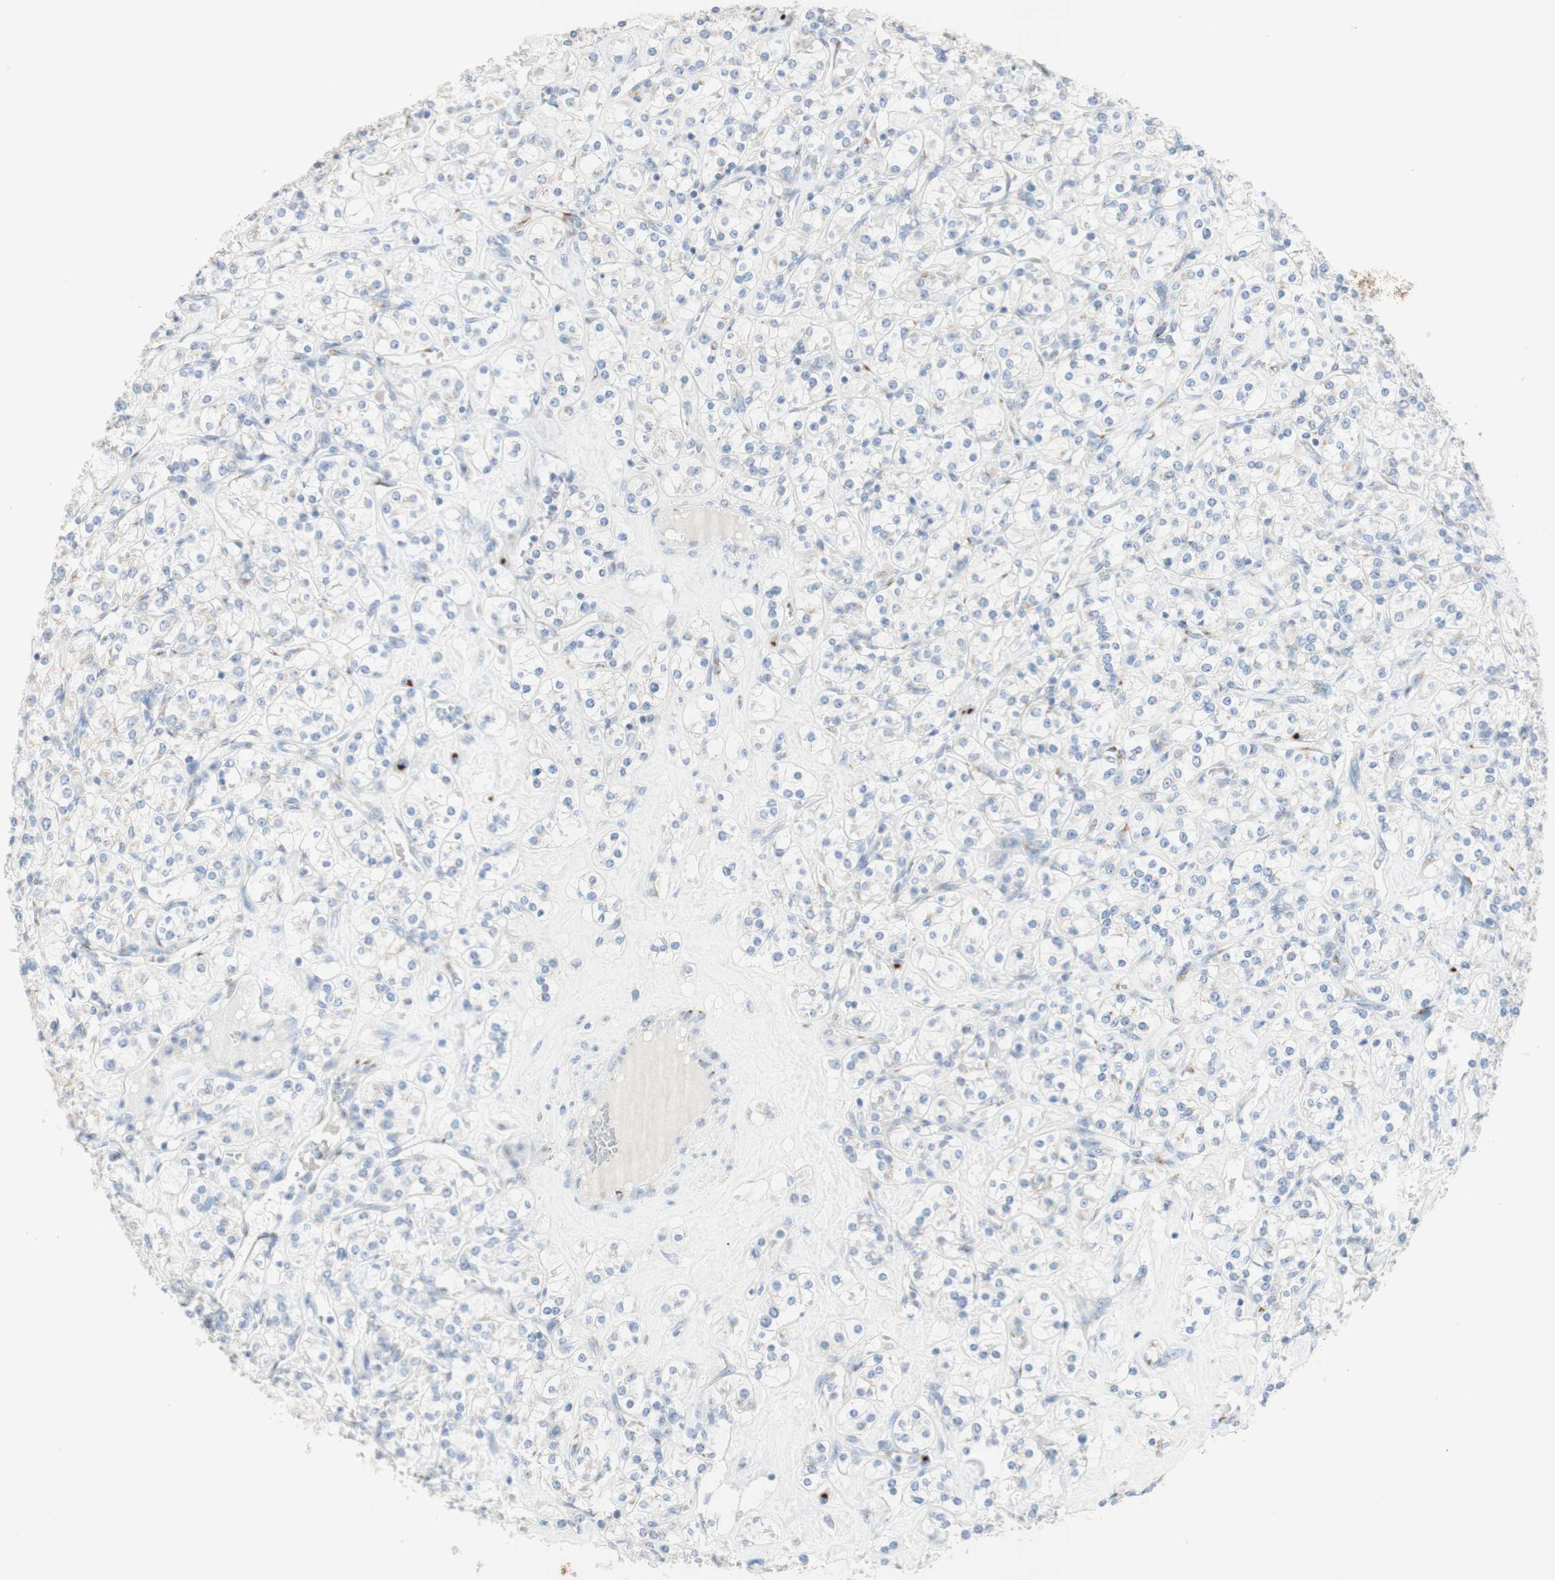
{"staining": {"intensity": "negative", "quantity": "none", "location": "none"}, "tissue": "renal cancer", "cell_type": "Tumor cells", "image_type": "cancer", "snomed": [{"axis": "morphology", "description": "Adenocarcinoma, NOS"}, {"axis": "topography", "description": "Kidney"}], "caption": "There is no significant positivity in tumor cells of renal cancer.", "gene": "MANEA", "patient": {"sex": "male", "age": 77}}